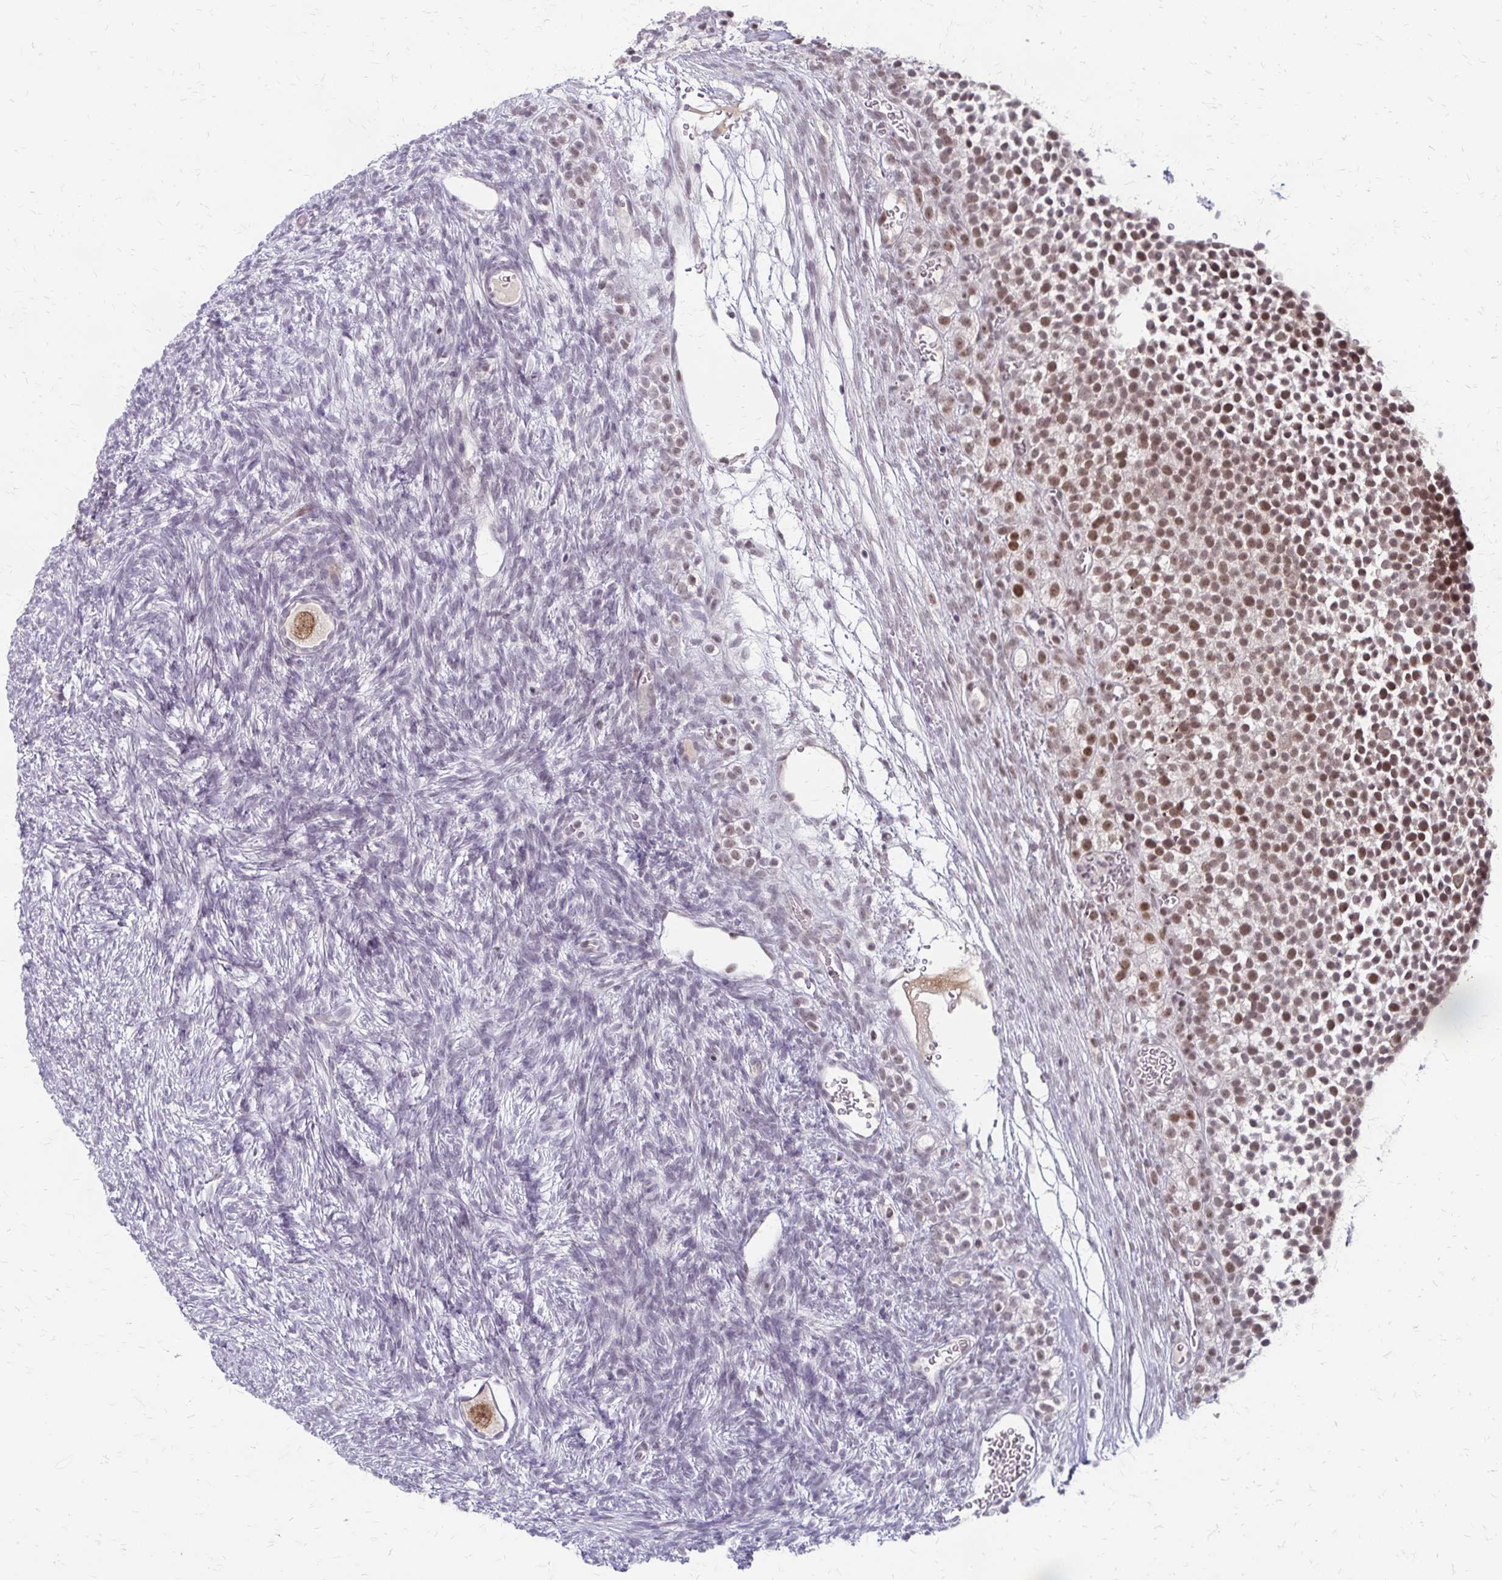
{"staining": {"intensity": "moderate", "quantity": "25%-75%", "location": "nuclear"}, "tissue": "ovary", "cell_type": "Follicle cells", "image_type": "normal", "snomed": [{"axis": "morphology", "description": "Normal tissue, NOS"}, {"axis": "topography", "description": "Ovary"}], "caption": "IHC of unremarkable human ovary exhibits medium levels of moderate nuclear staining in approximately 25%-75% of follicle cells.", "gene": "EED", "patient": {"sex": "female", "age": 34}}